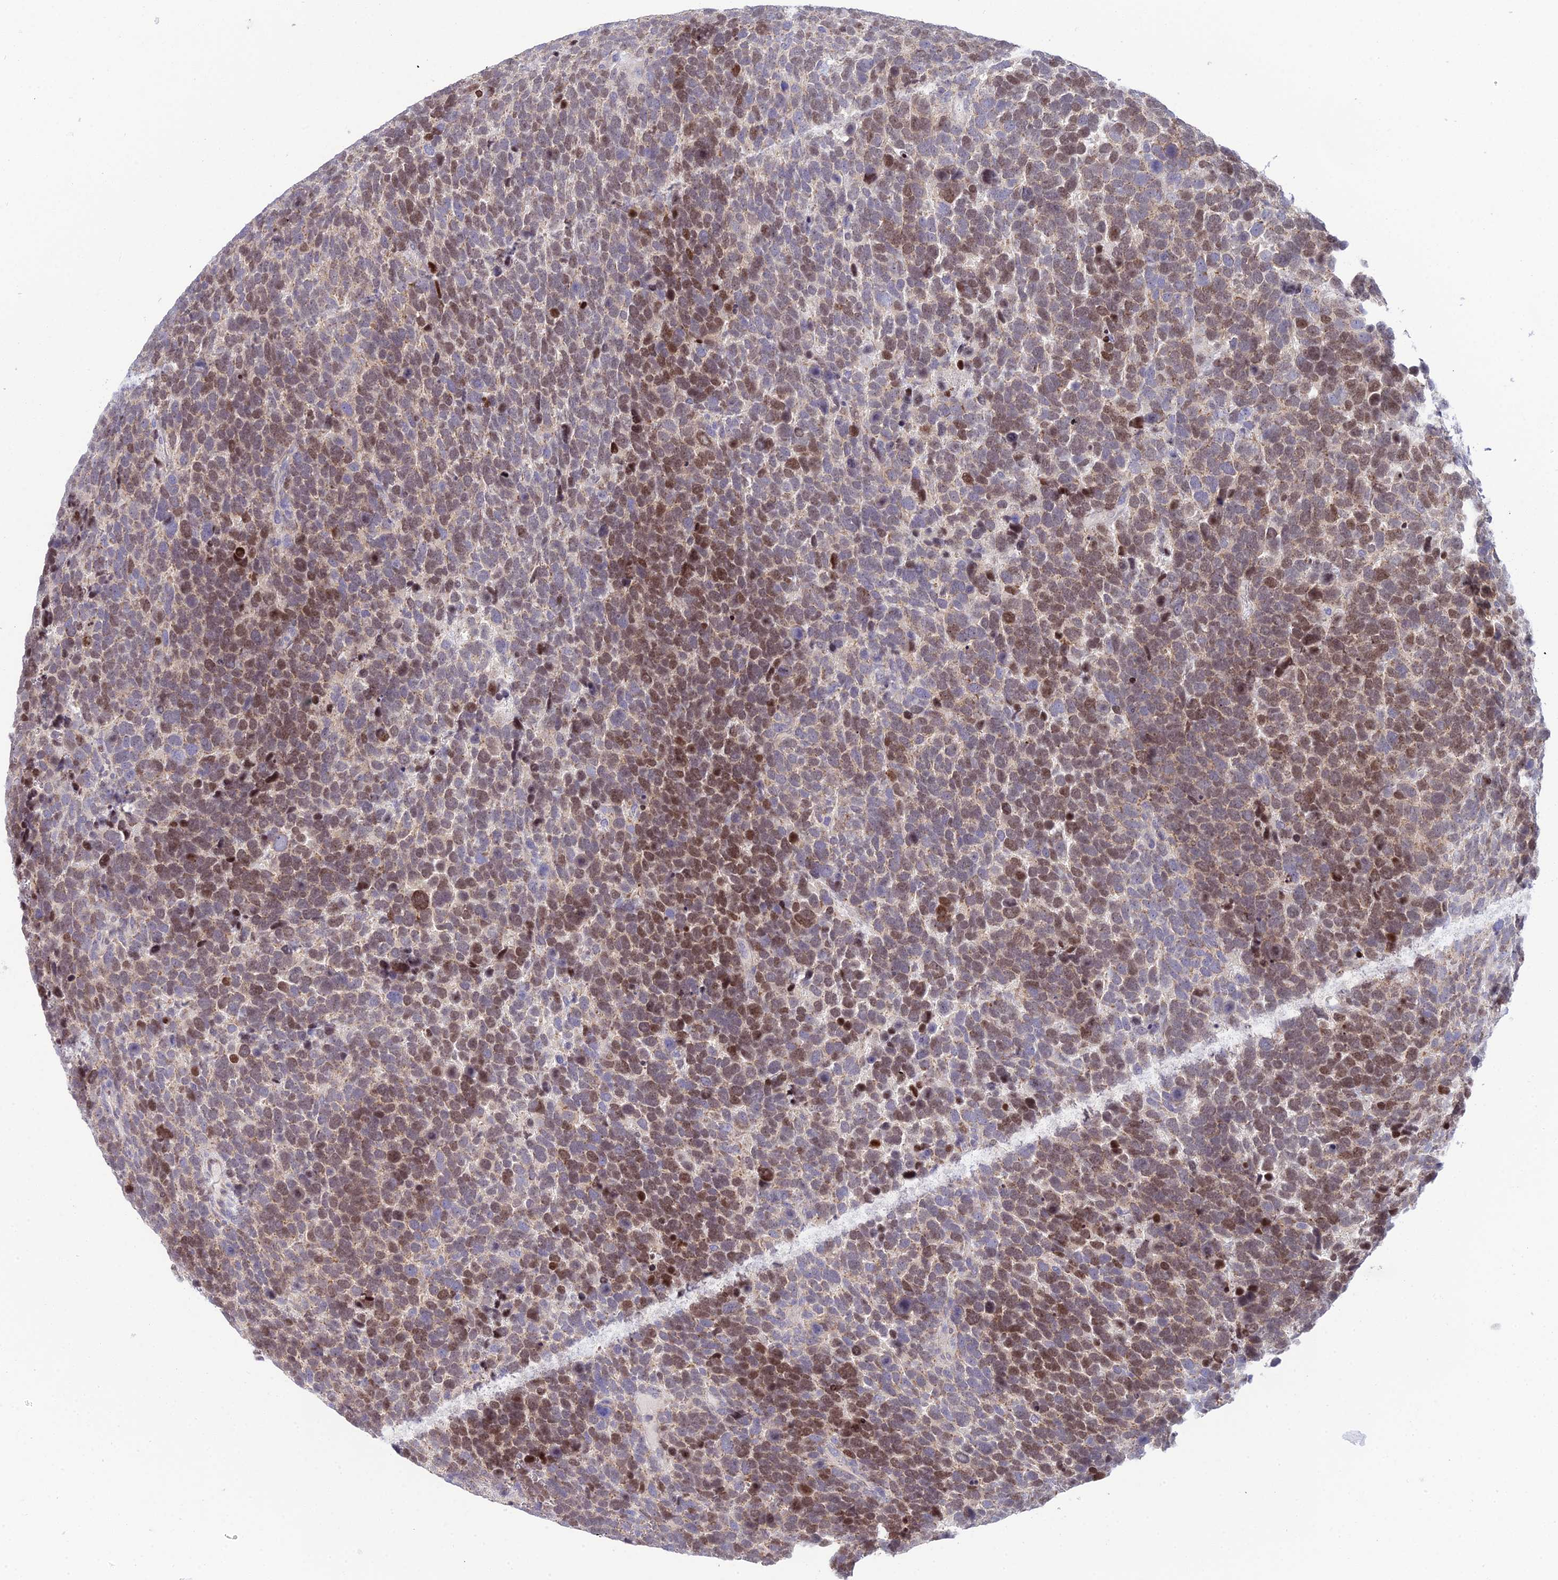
{"staining": {"intensity": "moderate", "quantity": "25%-75%", "location": "nuclear"}, "tissue": "urothelial cancer", "cell_type": "Tumor cells", "image_type": "cancer", "snomed": [{"axis": "morphology", "description": "Urothelial carcinoma, High grade"}, {"axis": "topography", "description": "Urinary bladder"}], "caption": "About 25%-75% of tumor cells in urothelial cancer display moderate nuclear protein staining as visualized by brown immunohistochemical staining.", "gene": "ELOA2", "patient": {"sex": "female", "age": 82}}